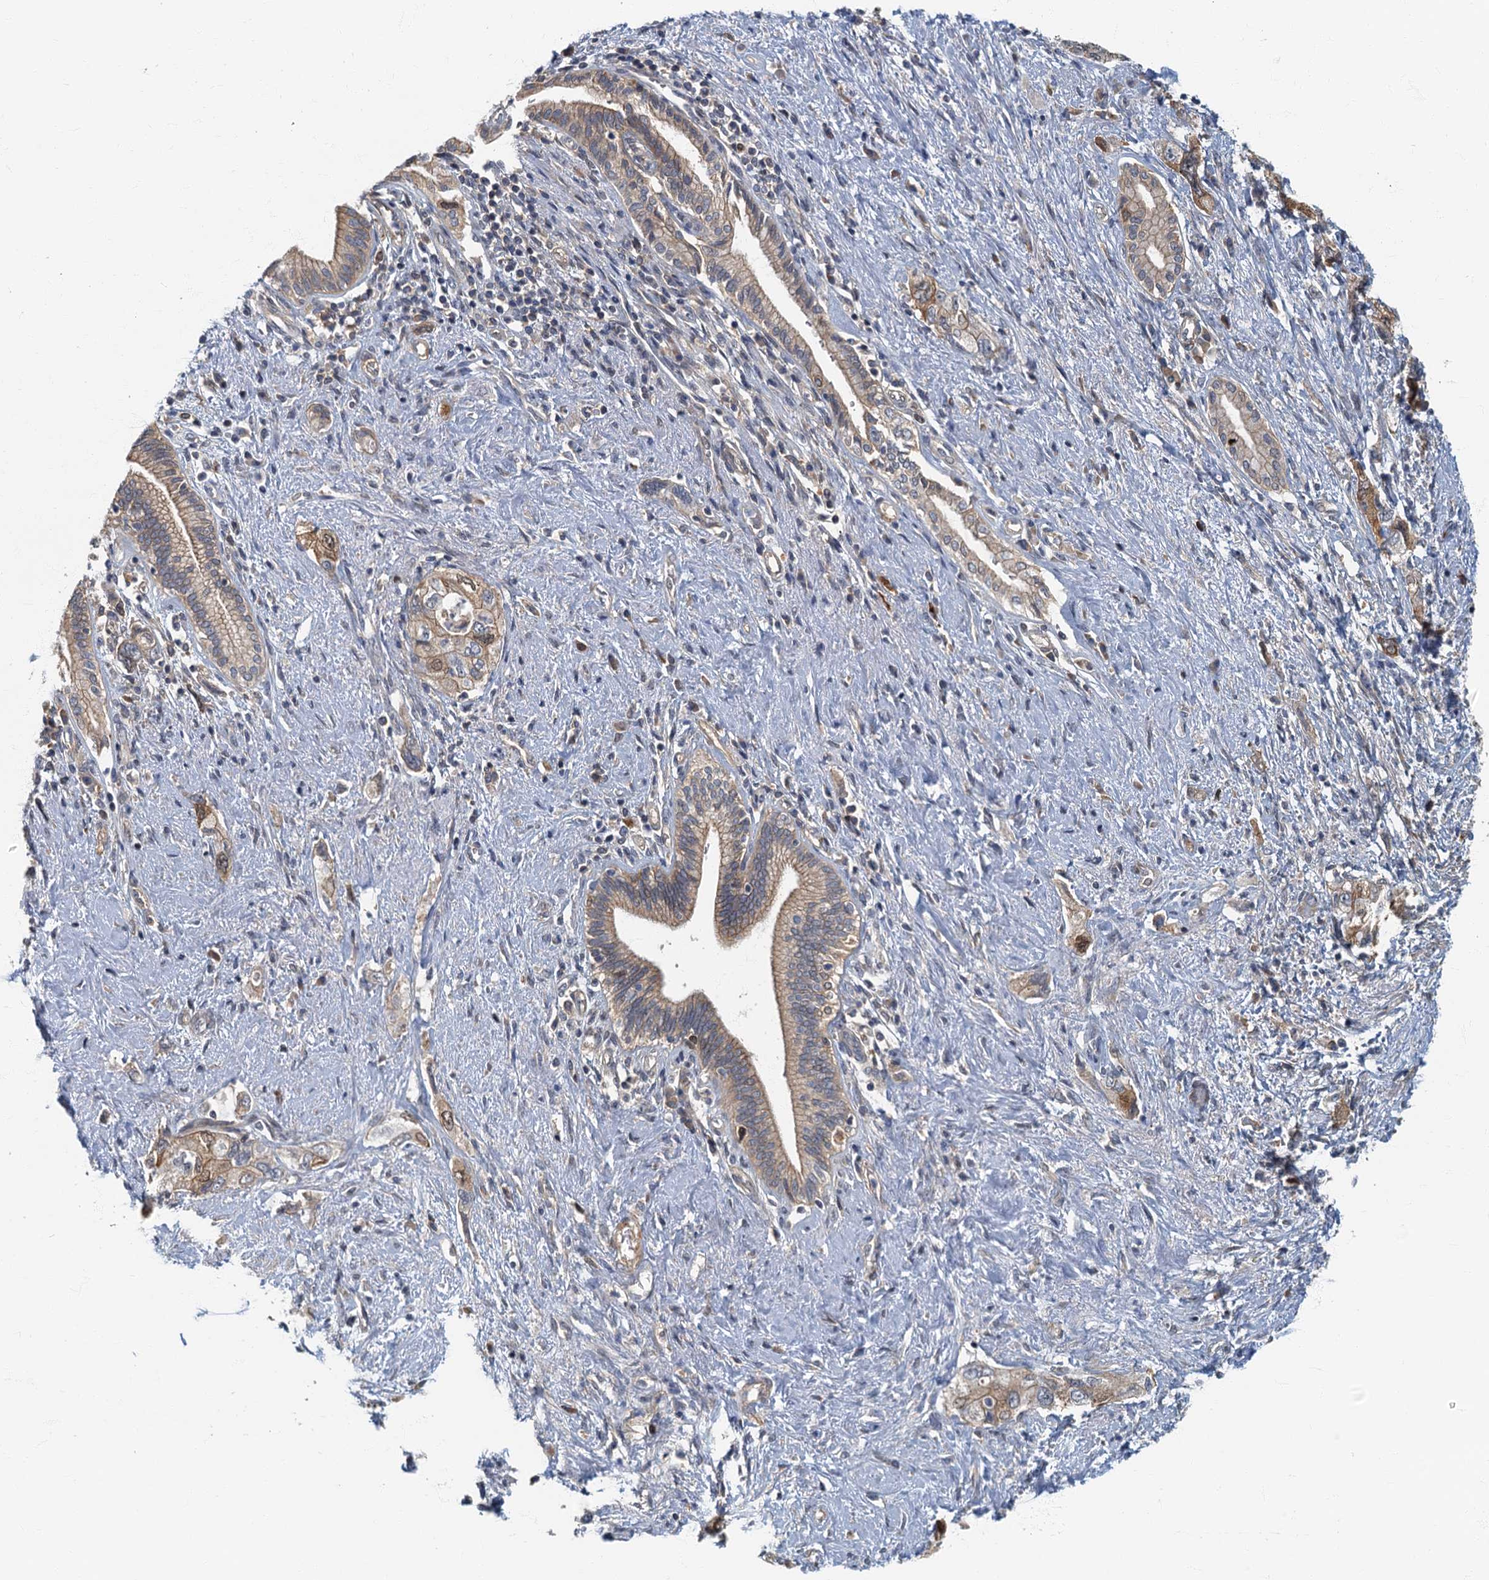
{"staining": {"intensity": "weak", "quantity": "25%-75%", "location": "cytoplasmic/membranous"}, "tissue": "pancreatic cancer", "cell_type": "Tumor cells", "image_type": "cancer", "snomed": [{"axis": "morphology", "description": "Adenocarcinoma, NOS"}, {"axis": "topography", "description": "Pancreas"}], "caption": "The immunohistochemical stain shows weak cytoplasmic/membranous expression in tumor cells of pancreatic cancer (adenocarcinoma) tissue. Using DAB (3,3'-diaminobenzidine) (brown) and hematoxylin (blue) stains, captured at high magnification using brightfield microscopy.", "gene": "CKAP2L", "patient": {"sex": "female", "age": 73}}